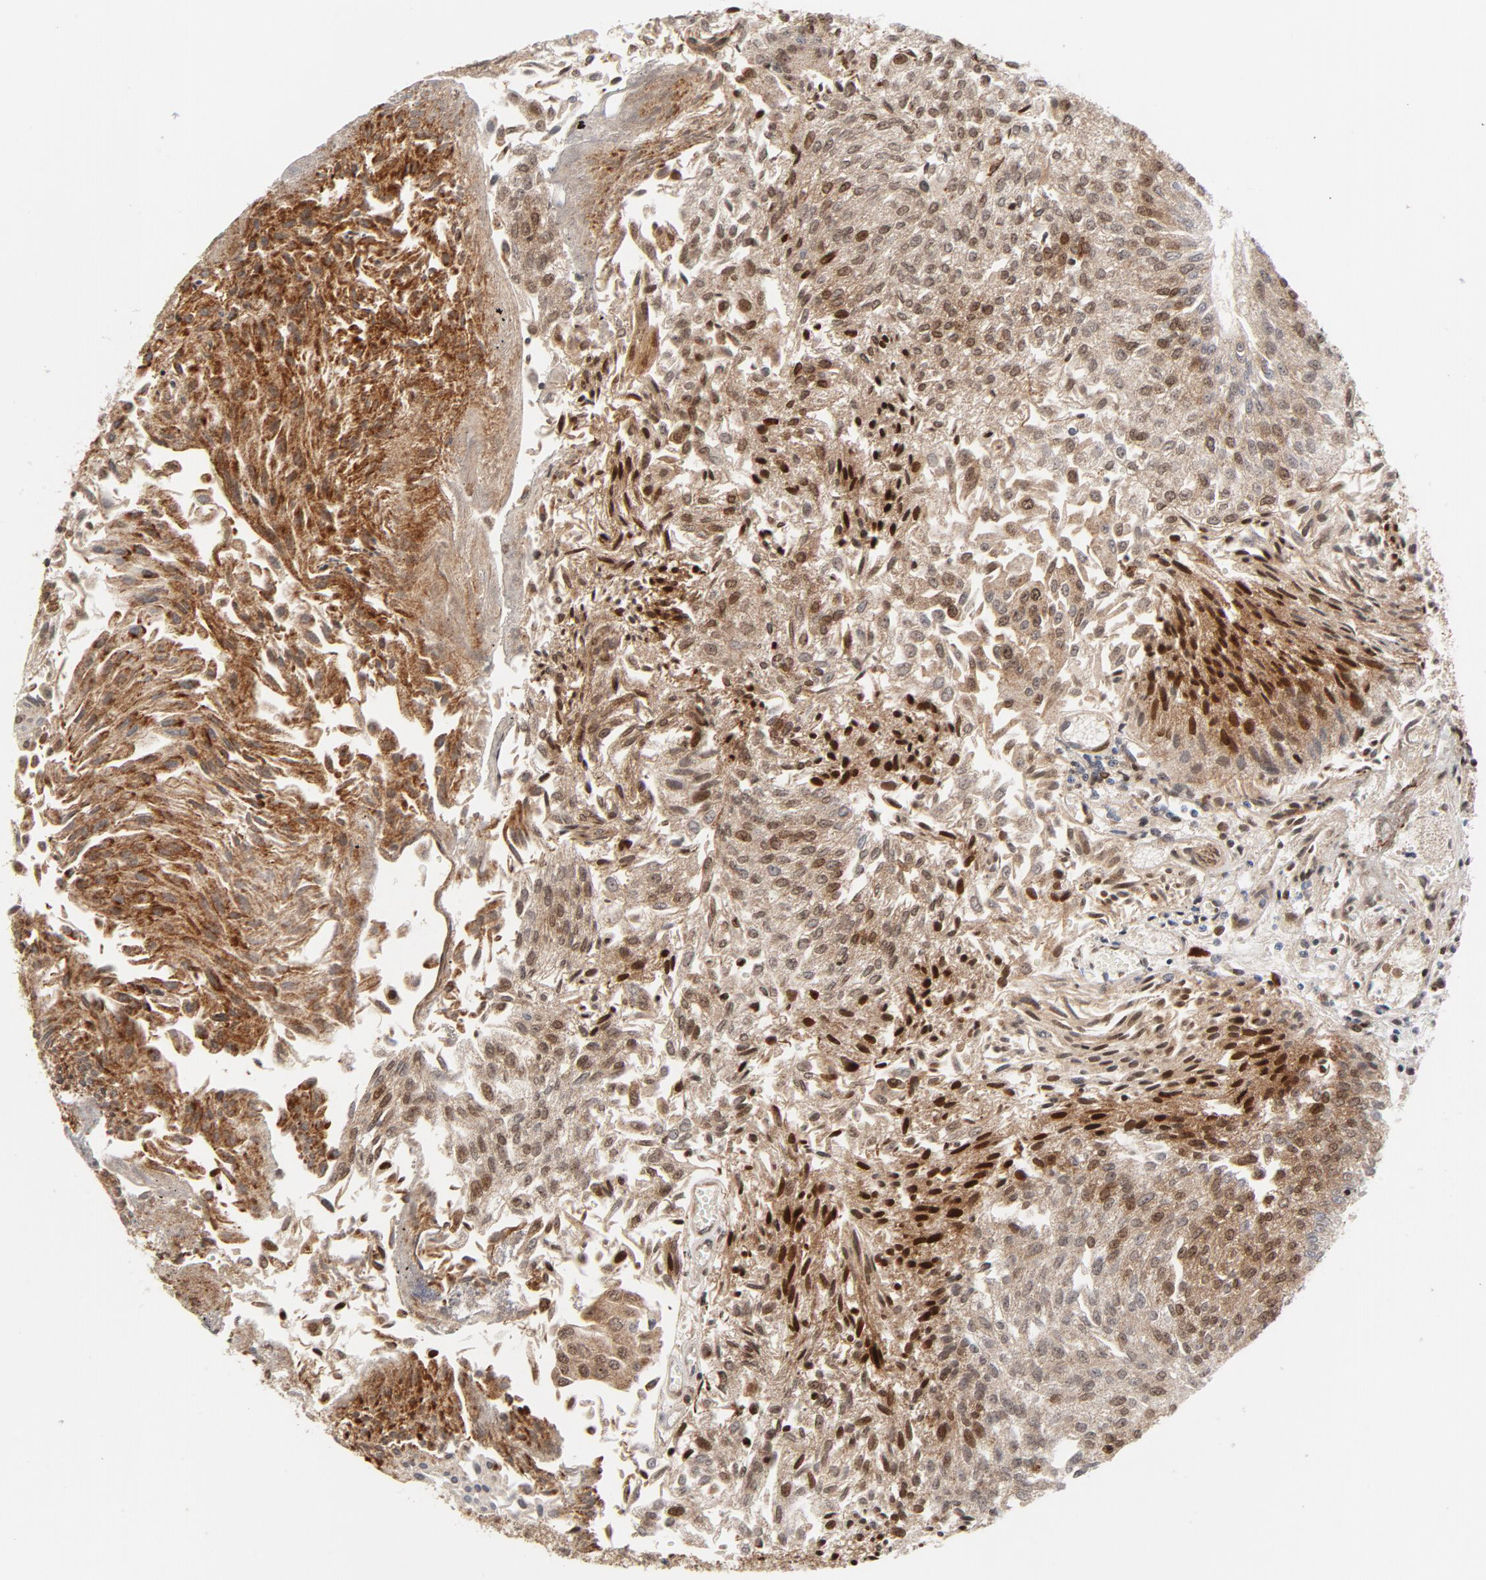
{"staining": {"intensity": "moderate", "quantity": ">75%", "location": "cytoplasmic/membranous,nuclear"}, "tissue": "urothelial cancer", "cell_type": "Tumor cells", "image_type": "cancer", "snomed": [{"axis": "morphology", "description": "Urothelial carcinoma, Low grade"}, {"axis": "topography", "description": "Urinary bladder"}], "caption": "Protein expression analysis of urothelial cancer exhibits moderate cytoplasmic/membranous and nuclear staining in about >75% of tumor cells. The staining is performed using DAB (3,3'-diaminobenzidine) brown chromogen to label protein expression. The nuclei are counter-stained blue using hematoxylin.", "gene": "CYCS", "patient": {"sex": "male", "age": 86}}